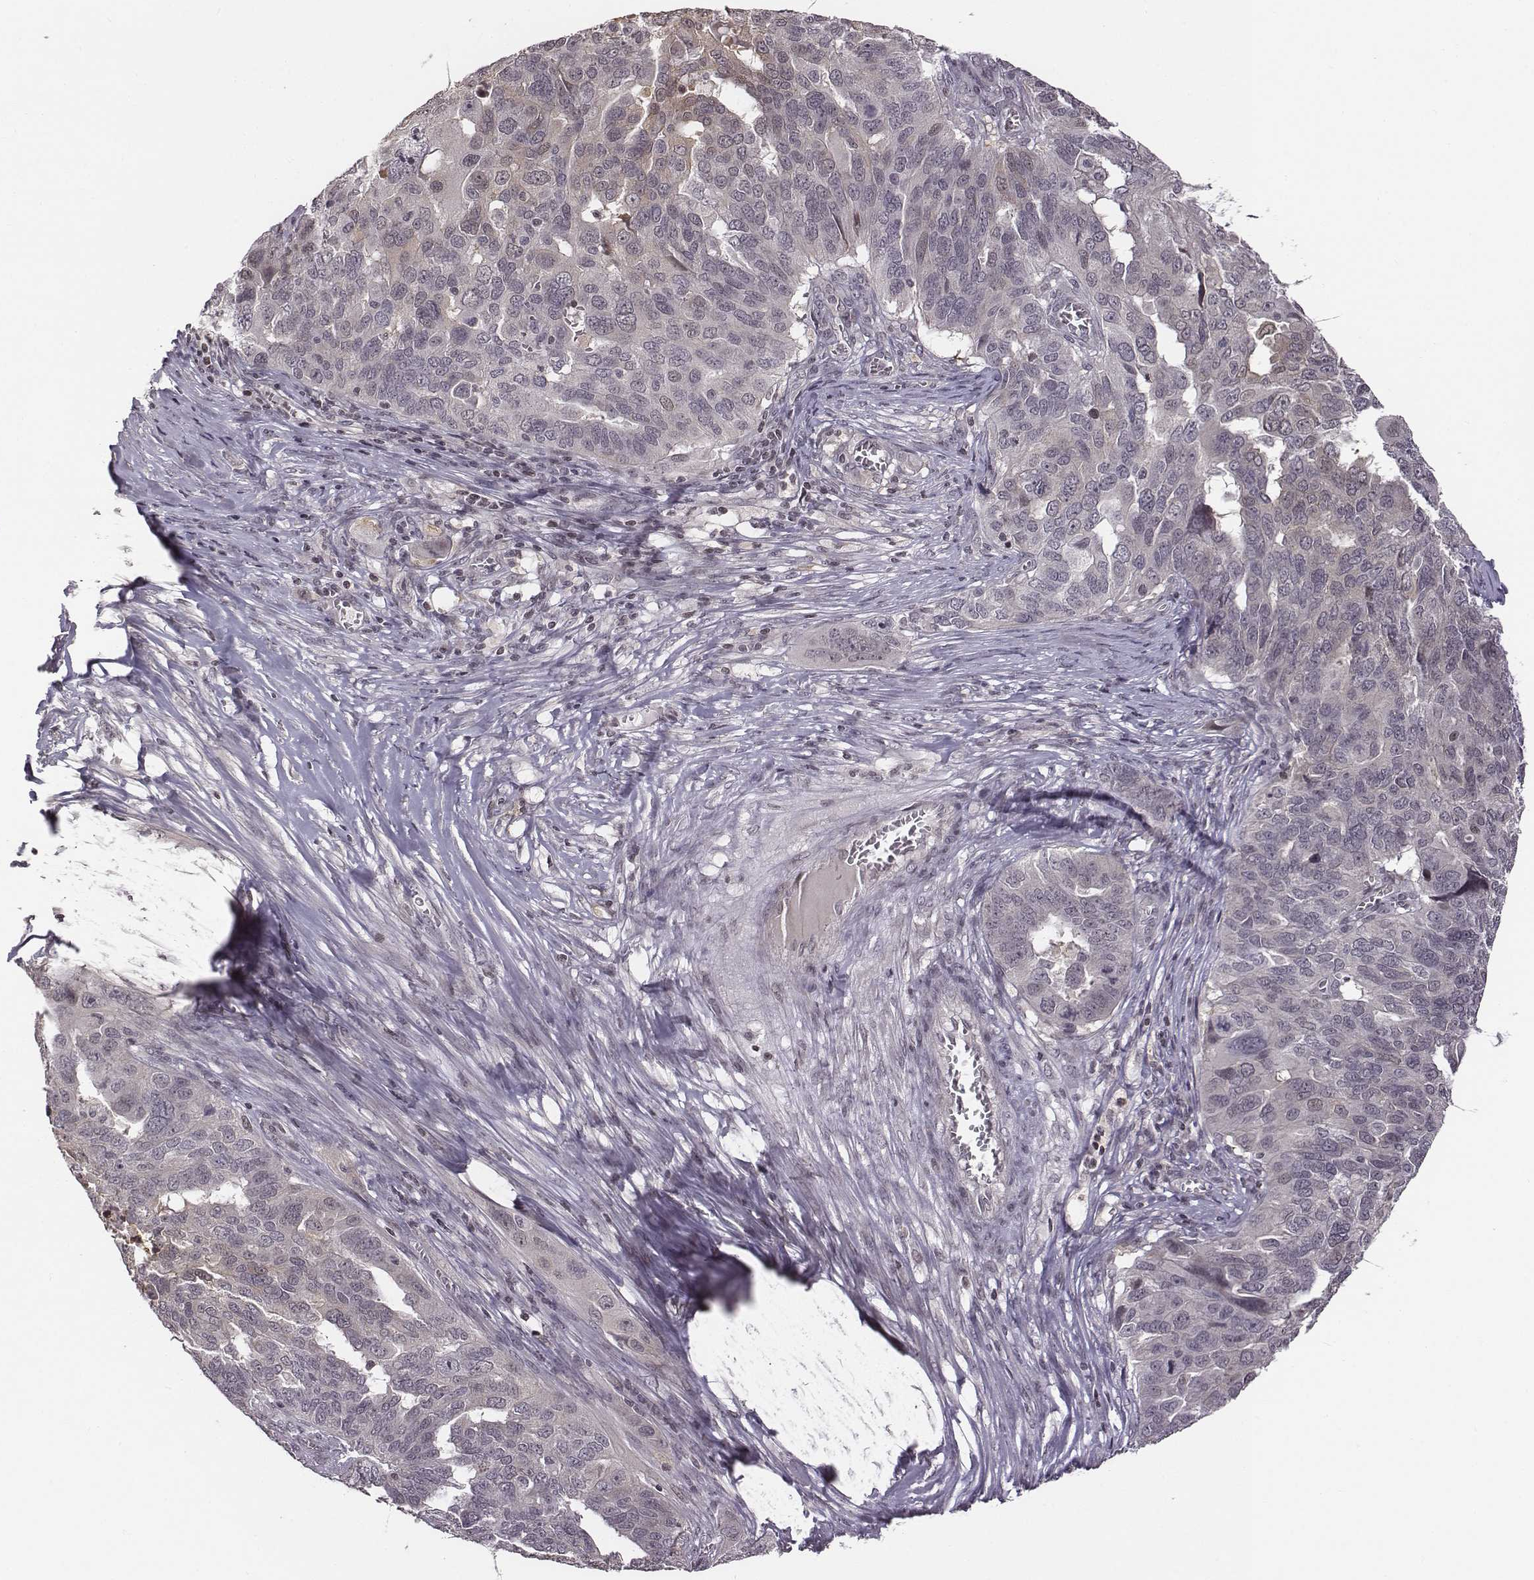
{"staining": {"intensity": "negative", "quantity": "none", "location": "none"}, "tissue": "ovarian cancer", "cell_type": "Tumor cells", "image_type": "cancer", "snomed": [{"axis": "morphology", "description": "Carcinoma, endometroid"}, {"axis": "topography", "description": "Soft tissue"}, {"axis": "topography", "description": "Ovary"}], "caption": "This image is of ovarian cancer (endometroid carcinoma) stained with immunohistochemistry to label a protein in brown with the nuclei are counter-stained blue. There is no expression in tumor cells.", "gene": "GRM4", "patient": {"sex": "female", "age": 52}}